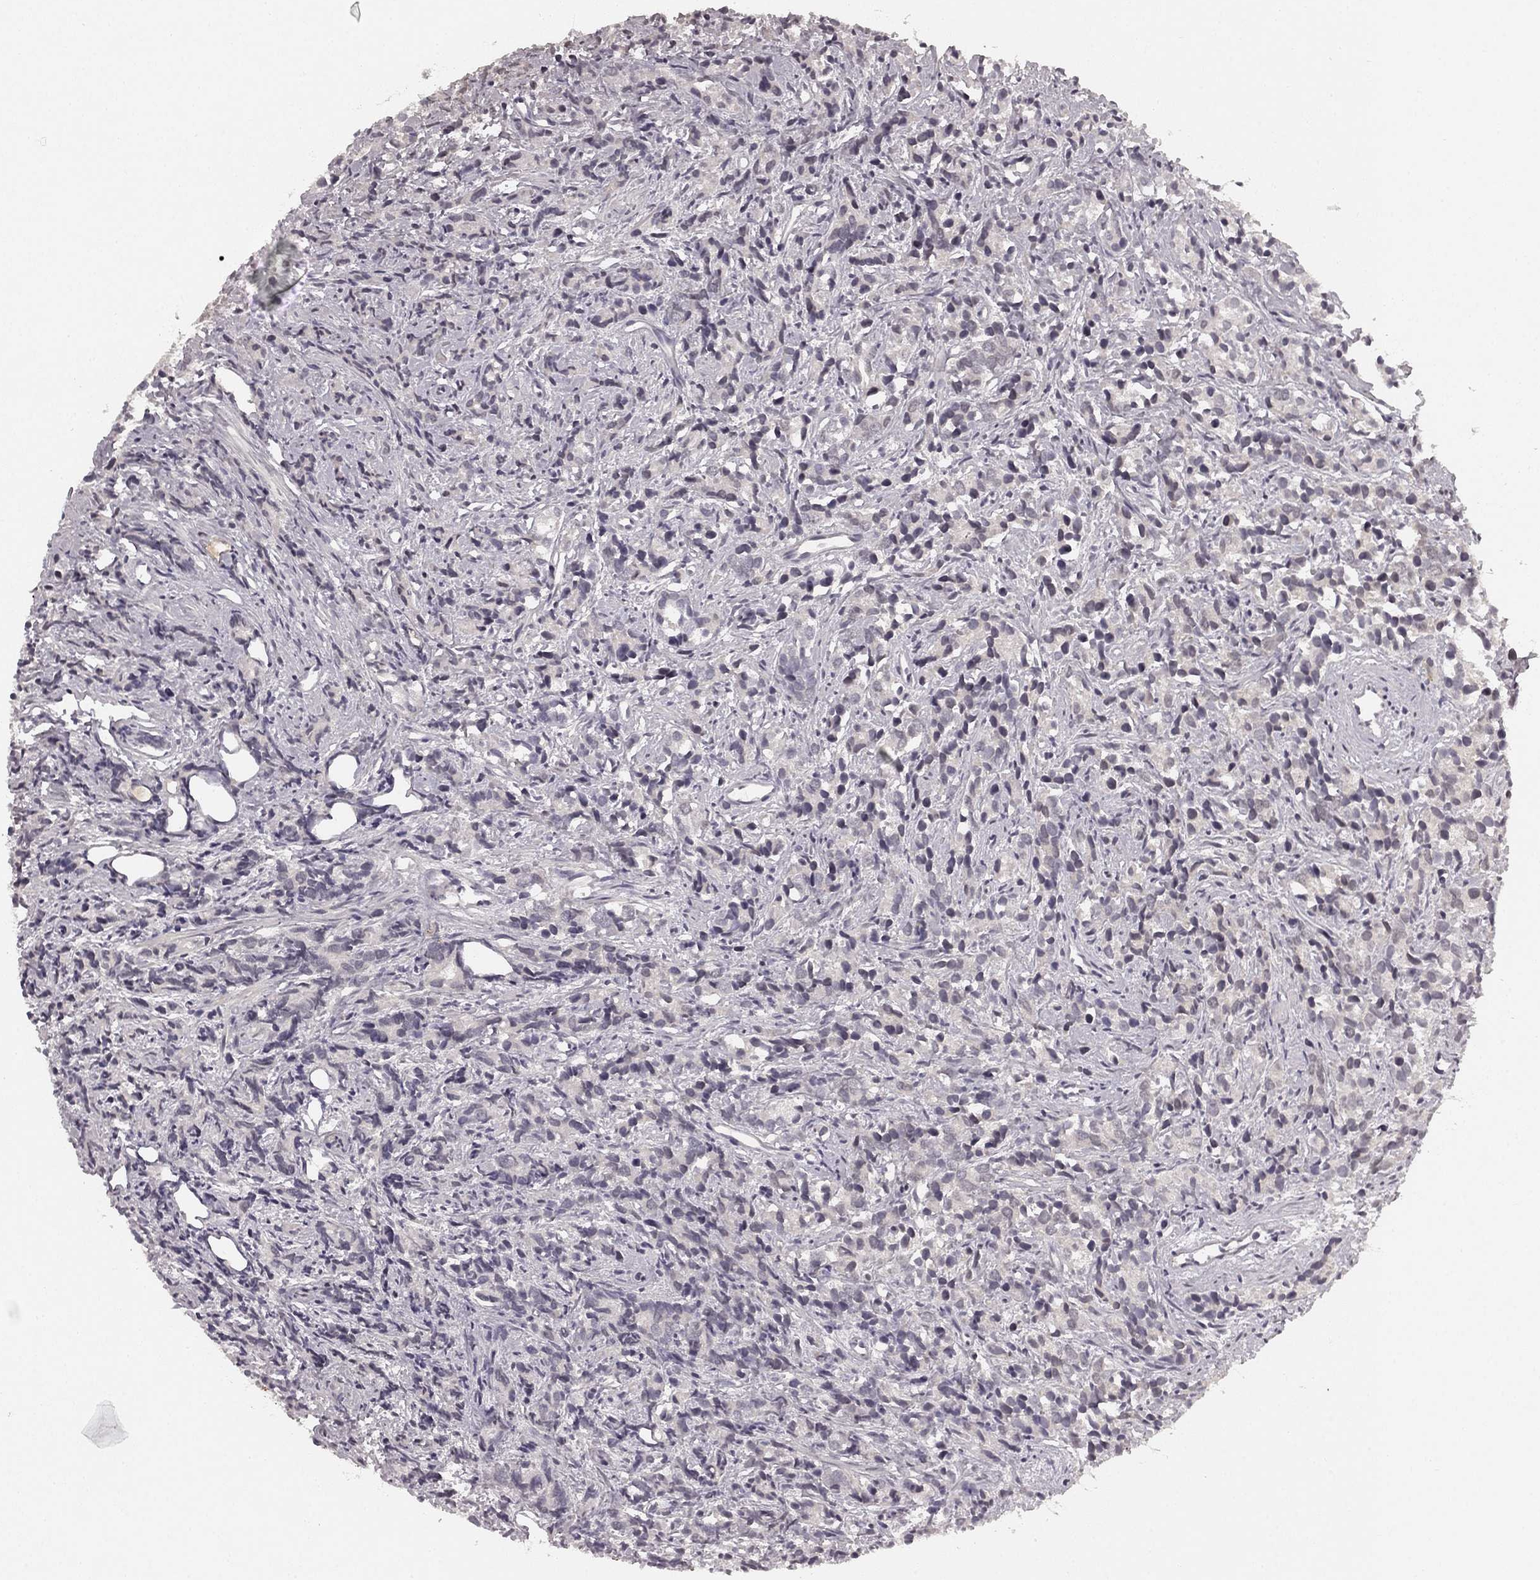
{"staining": {"intensity": "strong", "quantity": "<25%", "location": "cytoplasmic/membranous"}, "tissue": "prostate cancer", "cell_type": "Tumor cells", "image_type": "cancer", "snomed": [{"axis": "morphology", "description": "Adenocarcinoma, High grade"}, {"axis": "topography", "description": "Prostate"}], "caption": "This photomicrograph shows IHC staining of prostate cancer, with medium strong cytoplasmic/membranous expression in about <25% of tumor cells.", "gene": "HCN4", "patient": {"sex": "male", "age": 84}}